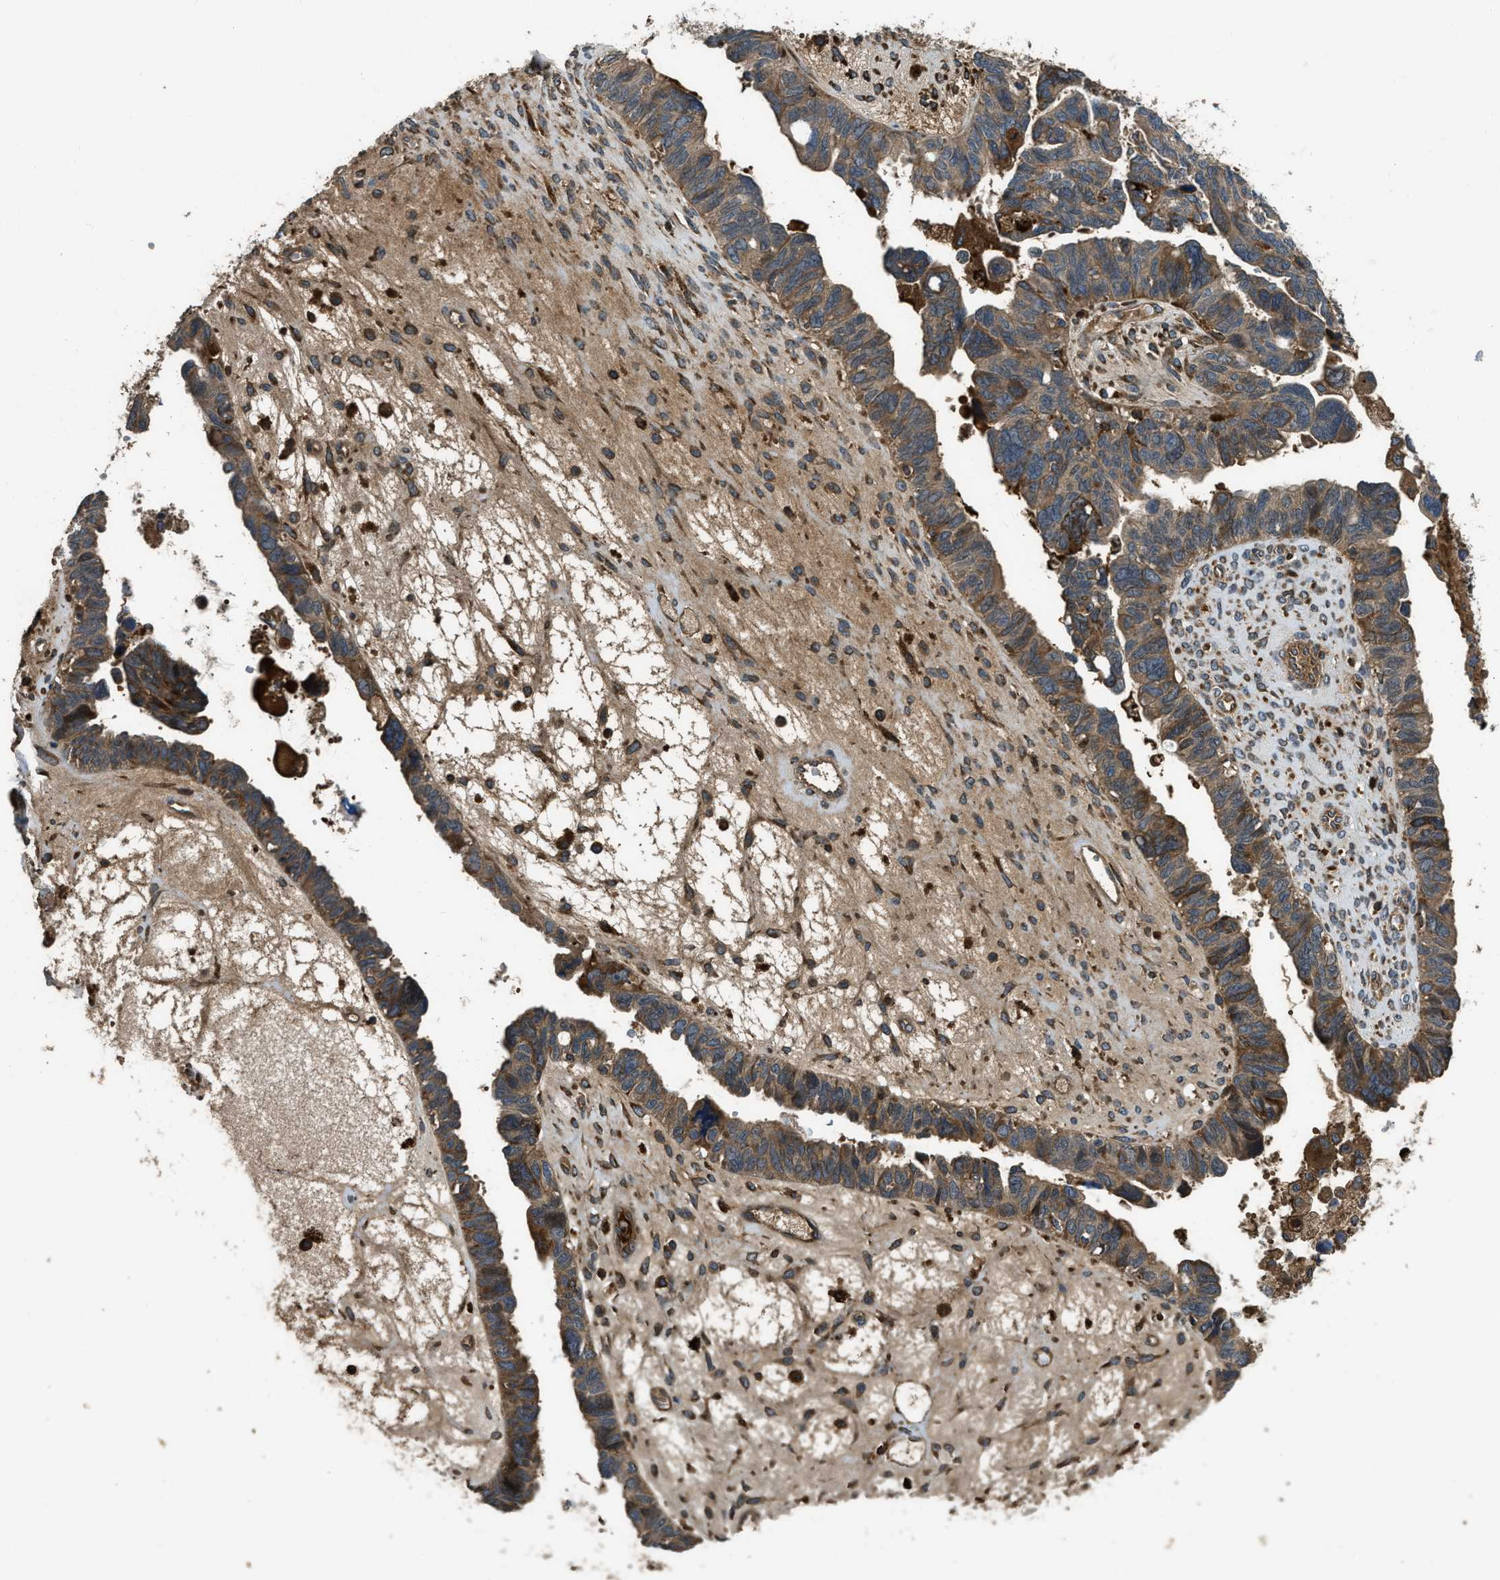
{"staining": {"intensity": "moderate", "quantity": ">75%", "location": "cytoplasmic/membranous"}, "tissue": "ovarian cancer", "cell_type": "Tumor cells", "image_type": "cancer", "snomed": [{"axis": "morphology", "description": "Cystadenocarcinoma, serous, NOS"}, {"axis": "topography", "description": "Ovary"}], "caption": "Ovarian cancer stained with immunohistochemistry (IHC) displays moderate cytoplasmic/membranous expression in approximately >75% of tumor cells.", "gene": "GGH", "patient": {"sex": "female", "age": 79}}